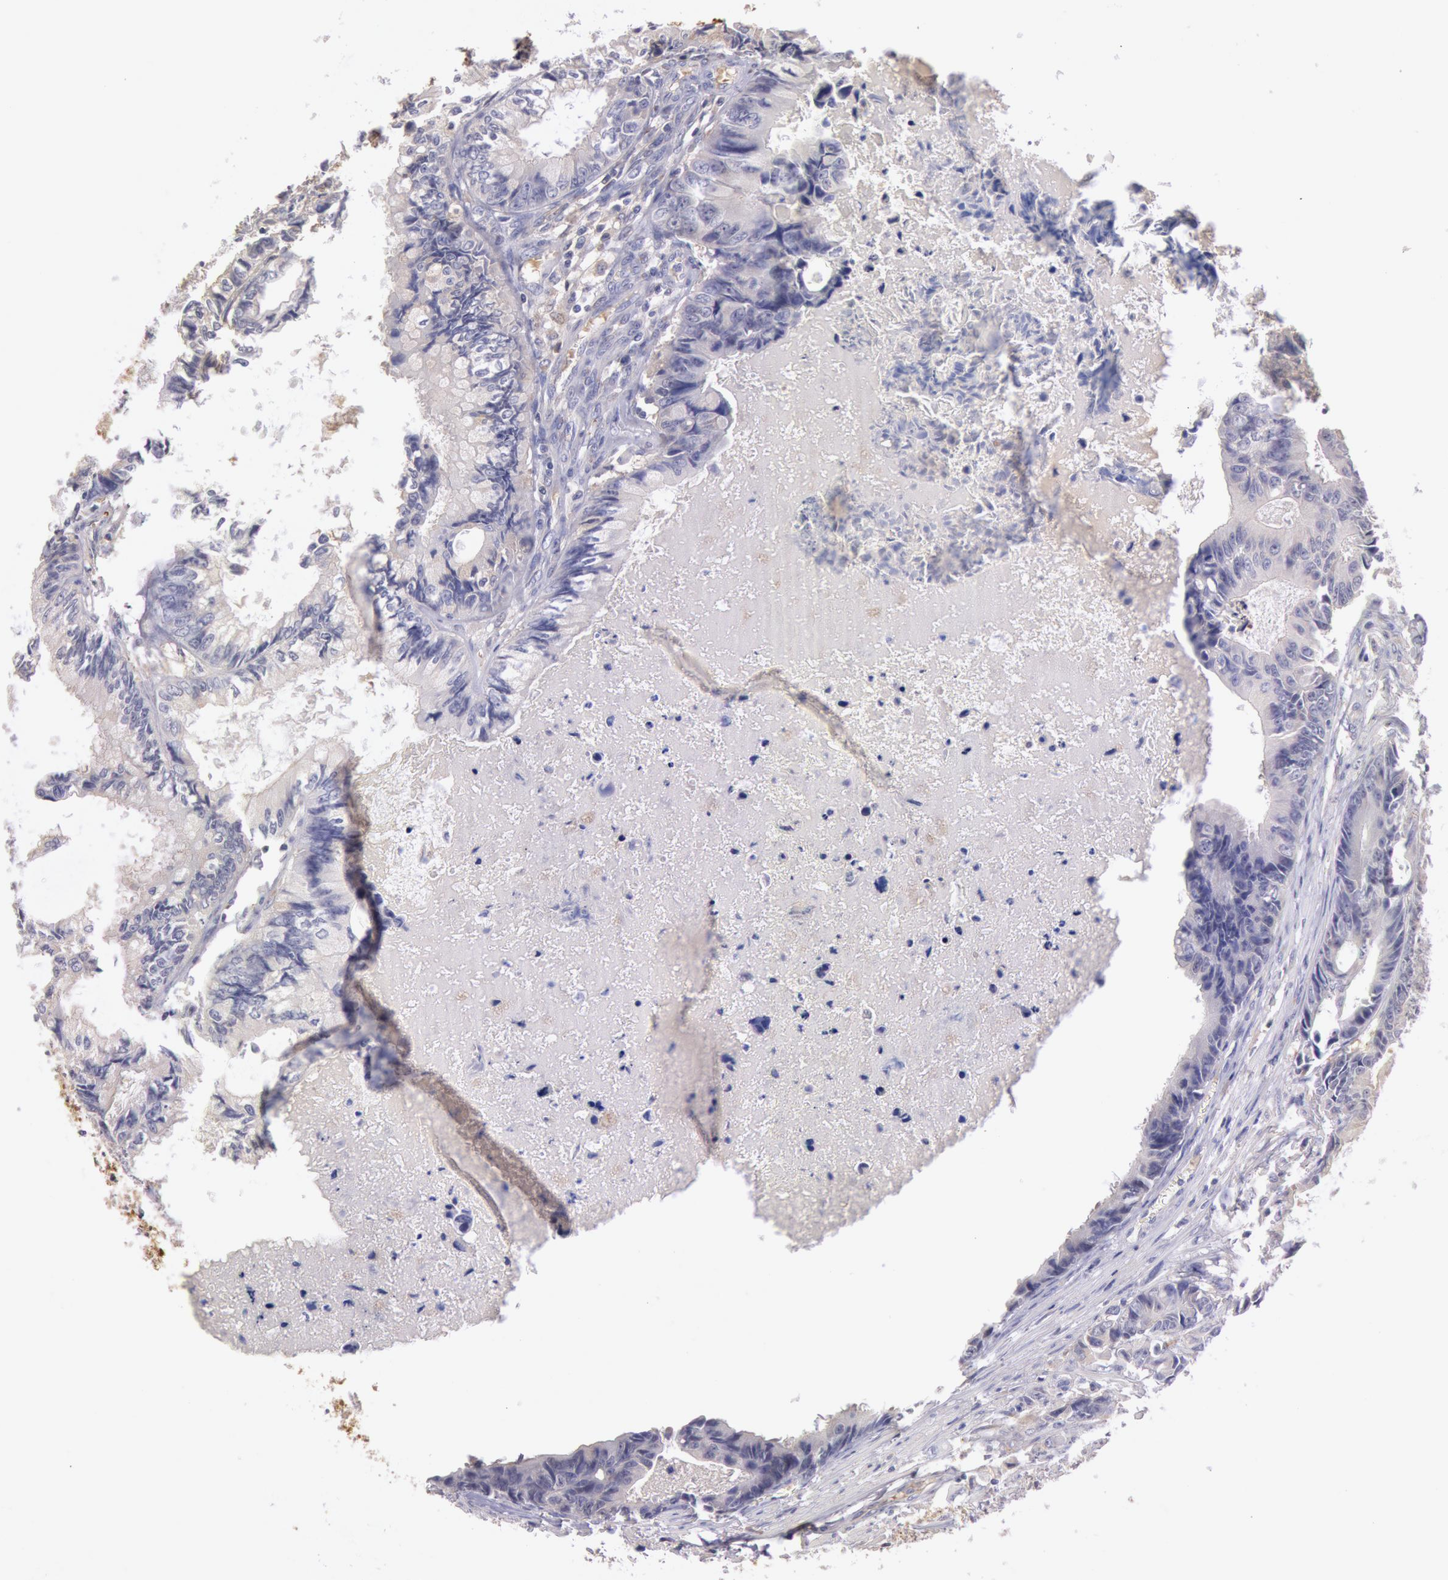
{"staining": {"intensity": "negative", "quantity": "none", "location": "none"}, "tissue": "colorectal cancer", "cell_type": "Tumor cells", "image_type": "cancer", "snomed": [{"axis": "morphology", "description": "Adenocarcinoma, NOS"}, {"axis": "topography", "description": "Rectum"}], "caption": "There is no significant staining in tumor cells of adenocarcinoma (colorectal).", "gene": "C1R", "patient": {"sex": "female", "age": 98}}